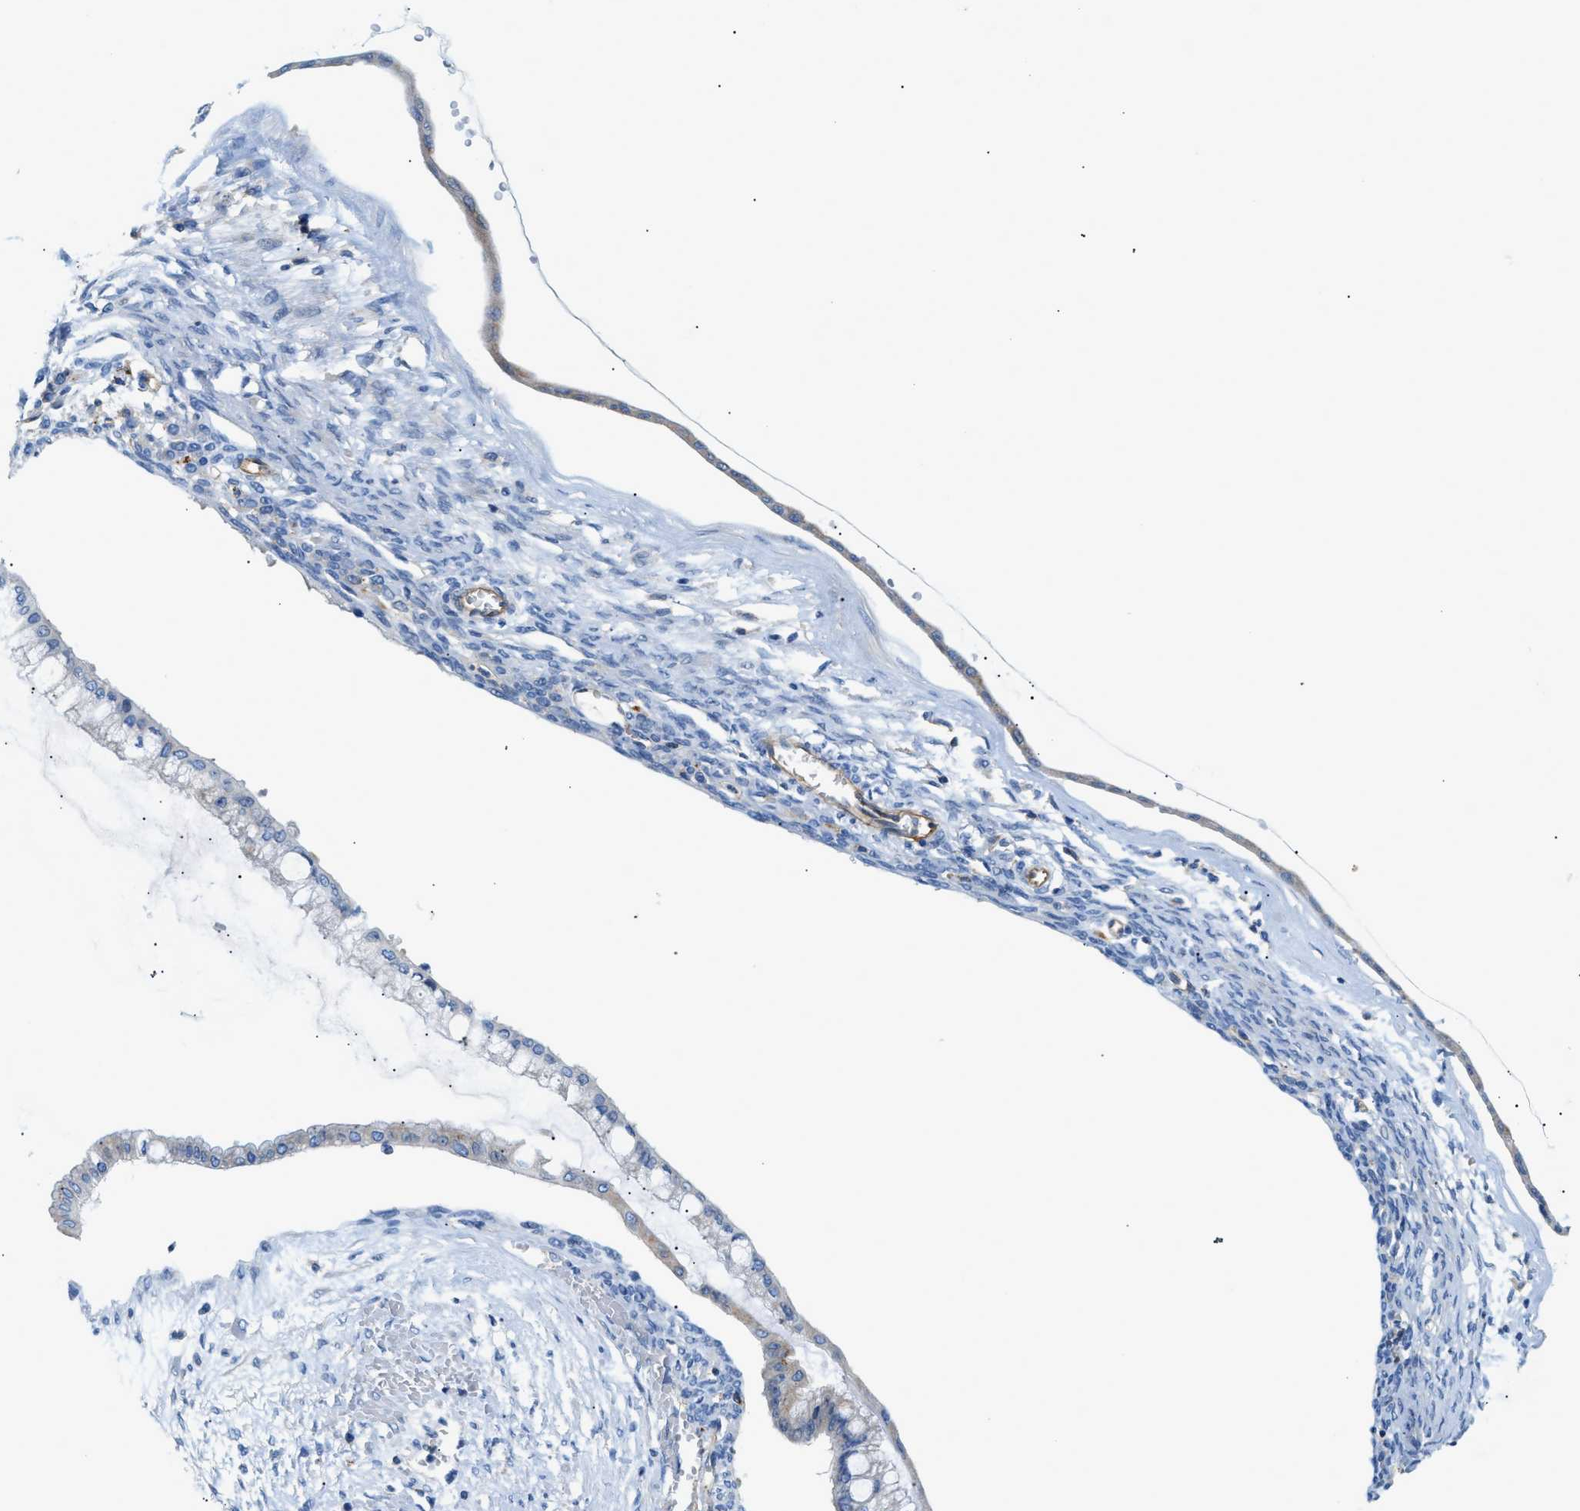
{"staining": {"intensity": "negative", "quantity": "none", "location": "none"}, "tissue": "ovarian cancer", "cell_type": "Tumor cells", "image_type": "cancer", "snomed": [{"axis": "morphology", "description": "Cystadenocarcinoma, mucinous, NOS"}, {"axis": "topography", "description": "Ovary"}], "caption": "Immunohistochemical staining of mucinous cystadenocarcinoma (ovarian) displays no significant expression in tumor cells.", "gene": "ORAI1", "patient": {"sex": "female", "age": 73}}